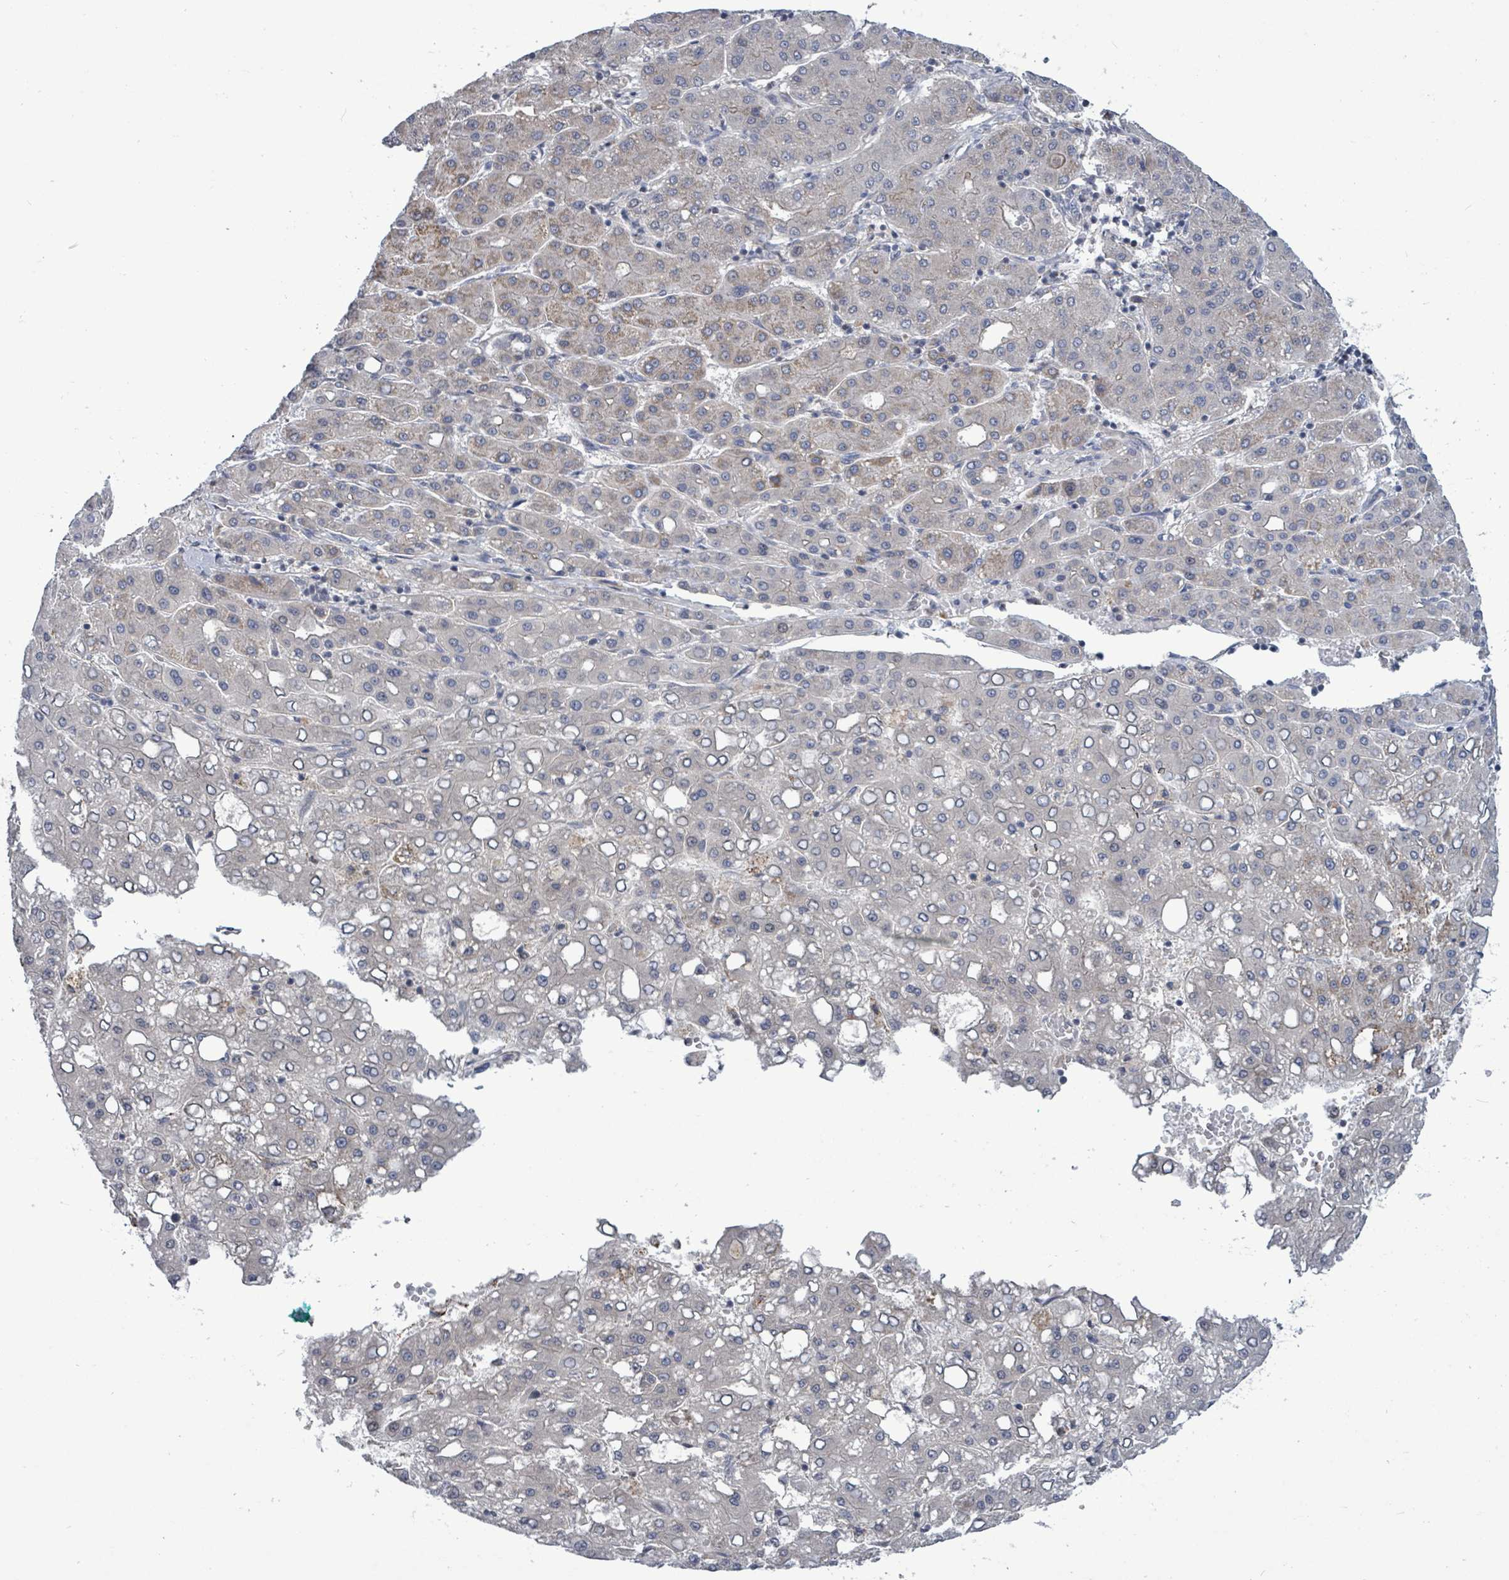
{"staining": {"intensity": "weak", "quantity": "<25%", "location": "cytoplasmic/membranous"}, "tissue": "liver cancer", "cell_type": "Tumor cells", "image_type": "cancer", "snomed": [{"axis": "morphology", "description": "Carcinoma, Hepatocellular, NOS"}, {"axis": "topography", "description": "Liver"}], "caption": "This image is of liver hepatocellular carcinoma stained with IHC to label a protein in brown with the nuclei are counter-stained blue. There is no staining in tumor cells.", "gene": "COQ10B", "patient": {"sex": "male", "age": 65}}